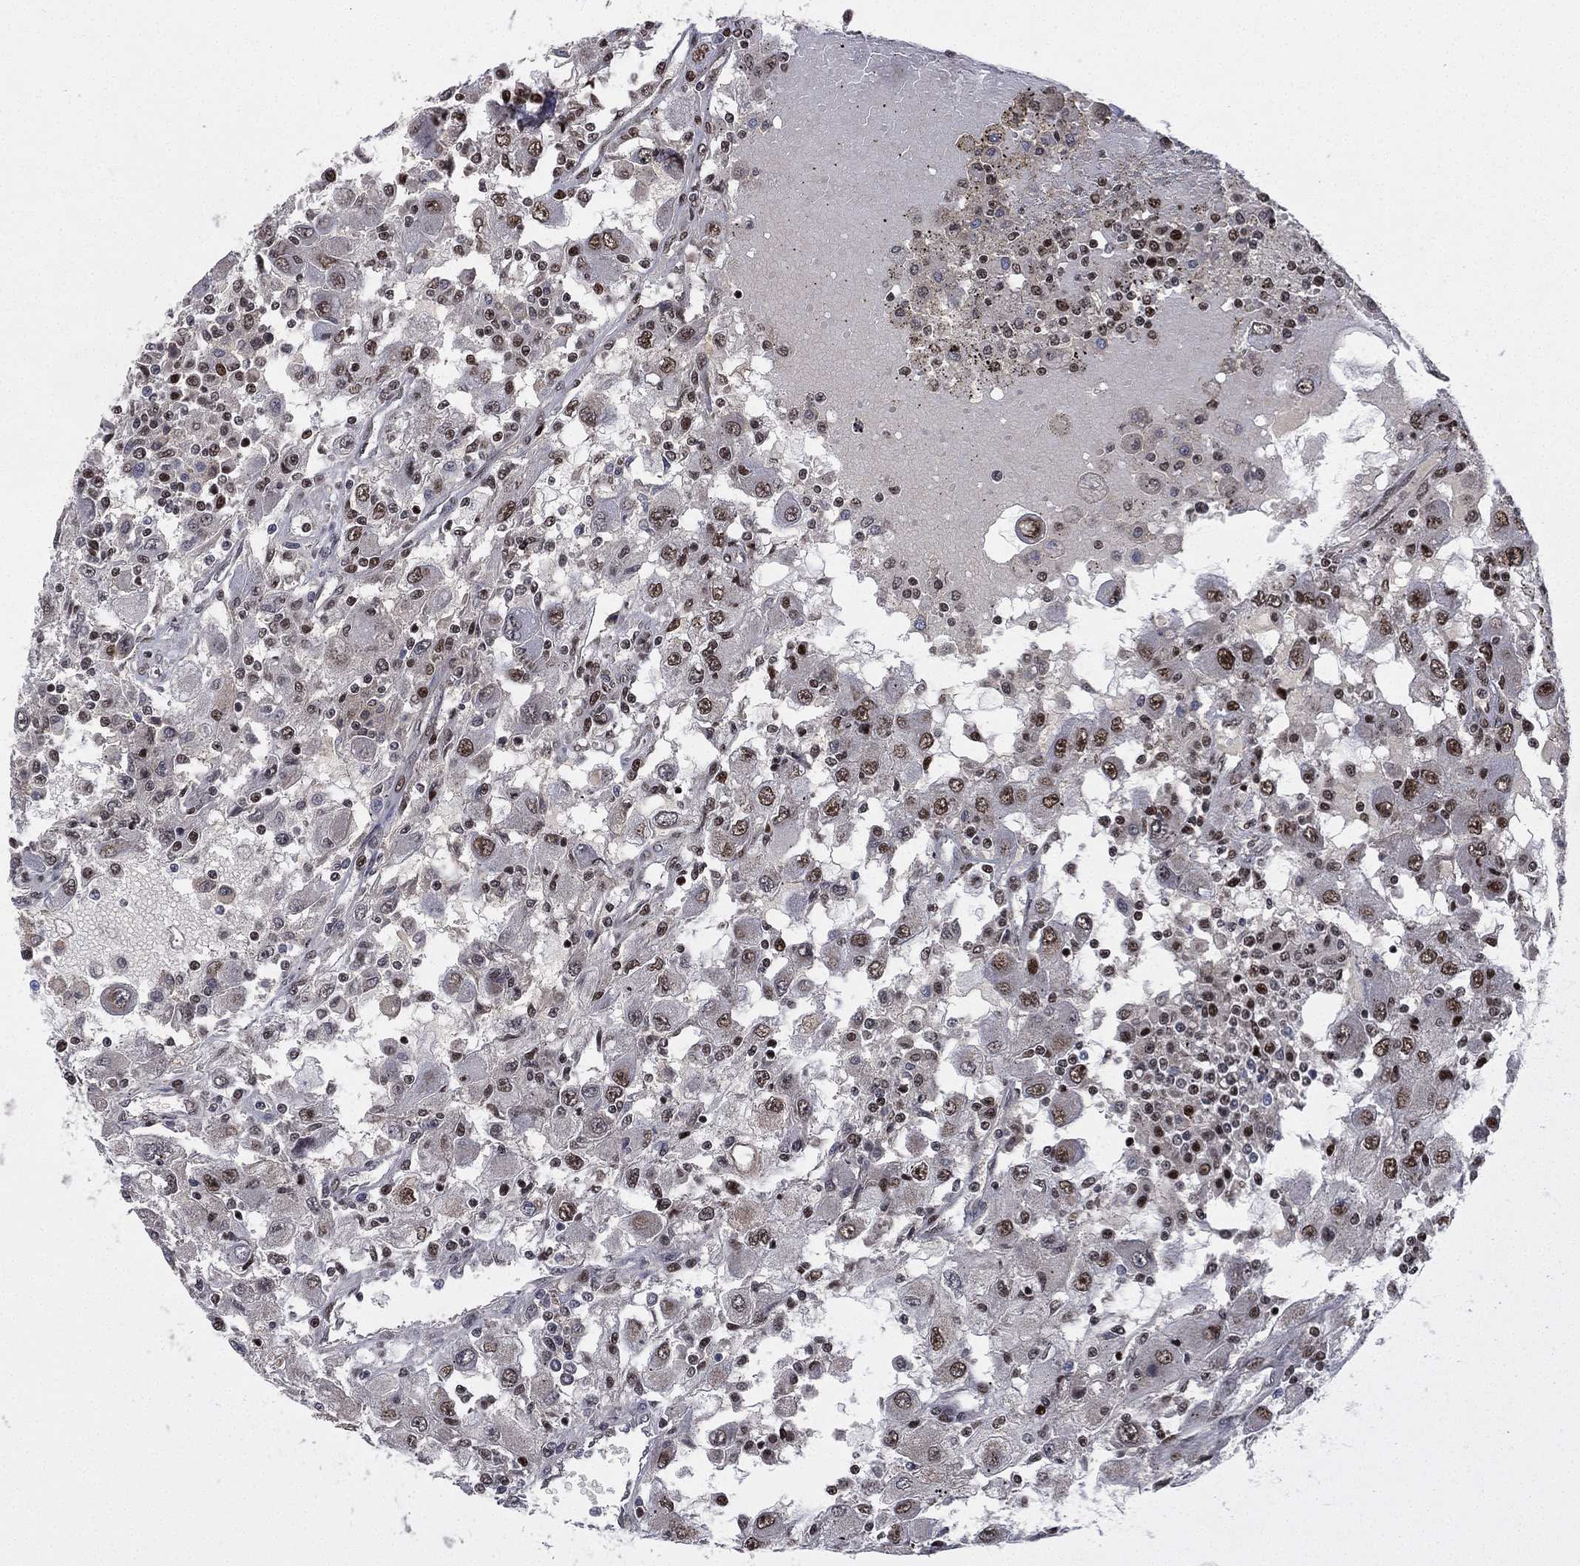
{"staining": {"intensity": "moderate", "quantity": "<25%", "location": "nuclear"}, "tissue": "renal cancer", "cell_type": "Tumor cells", "image_type": "cancer", "snomed": [{"axis": "morphology", "description": "Adenocarcinoma, NOS"}, {"axis": "topography", "description": "Kidney"}], "caption": "DAB immunohistochemical staining of human renal cancer (adenocarcinoma) displays moderate nuclear protein positivity in approximately <25% of tumor cells. (DAB = brown stain, brightfield microscopy at high magnification).", "gene": "RTF1", "patient": {"sex": "female", "age": 67}}